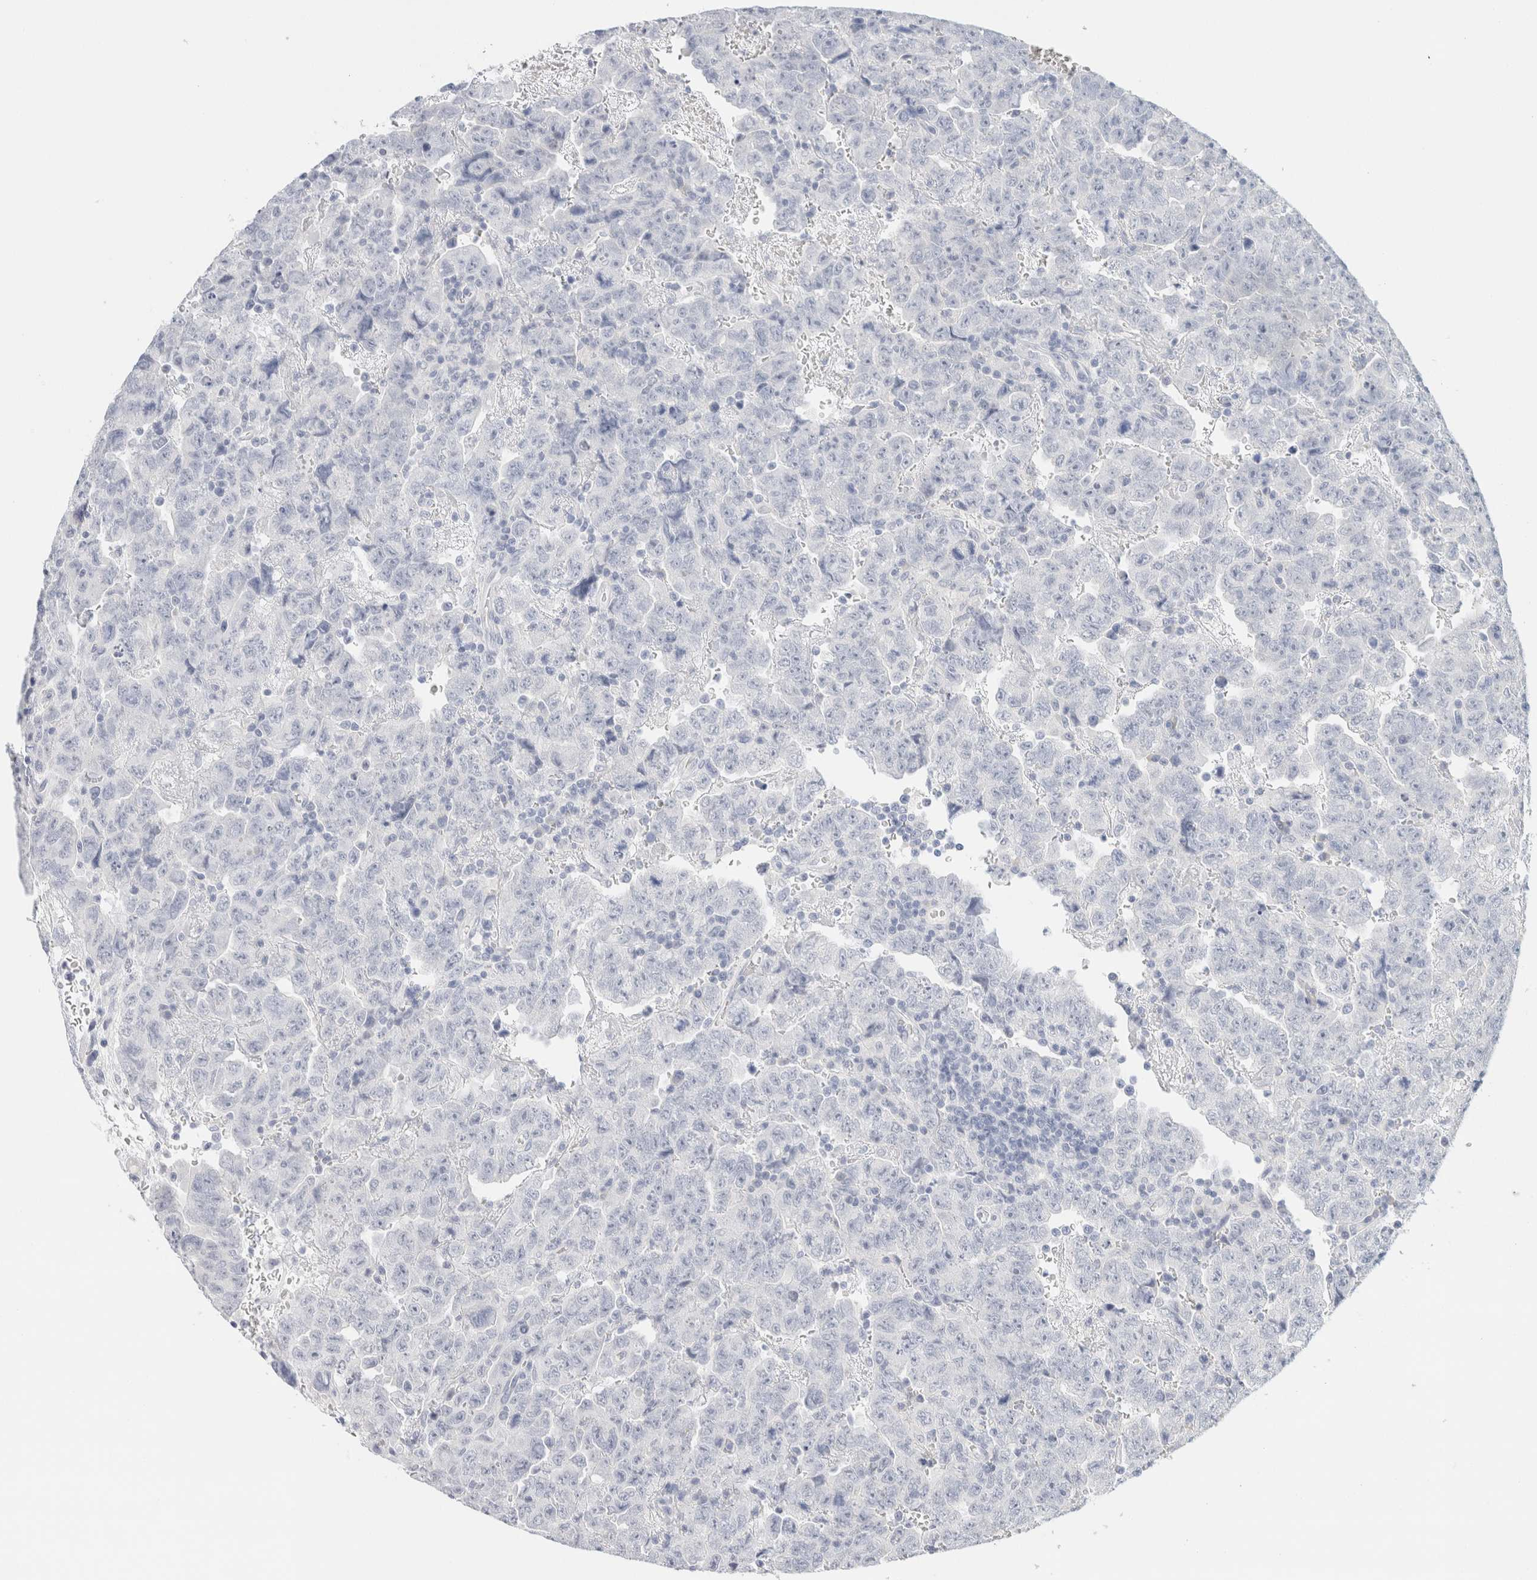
{"staining": {"intensity": "negative", "quantity": "none", "location": "none"}, "tissue": "testis cancer", "cell_type": "Tumor cells", "image_type": "cancer", "snomed": [{"axis": "morphology", "description": "Carcinoma, Embryonal, NOS"}, {"axis": "topography", "description": "Testis"}], "caption": "IHC of testis cancer (embryonal carcinoma) reveals no positivity in tumor cells.", "gene": "NEFM", "patient": {"sex": "male", "age": 28}}